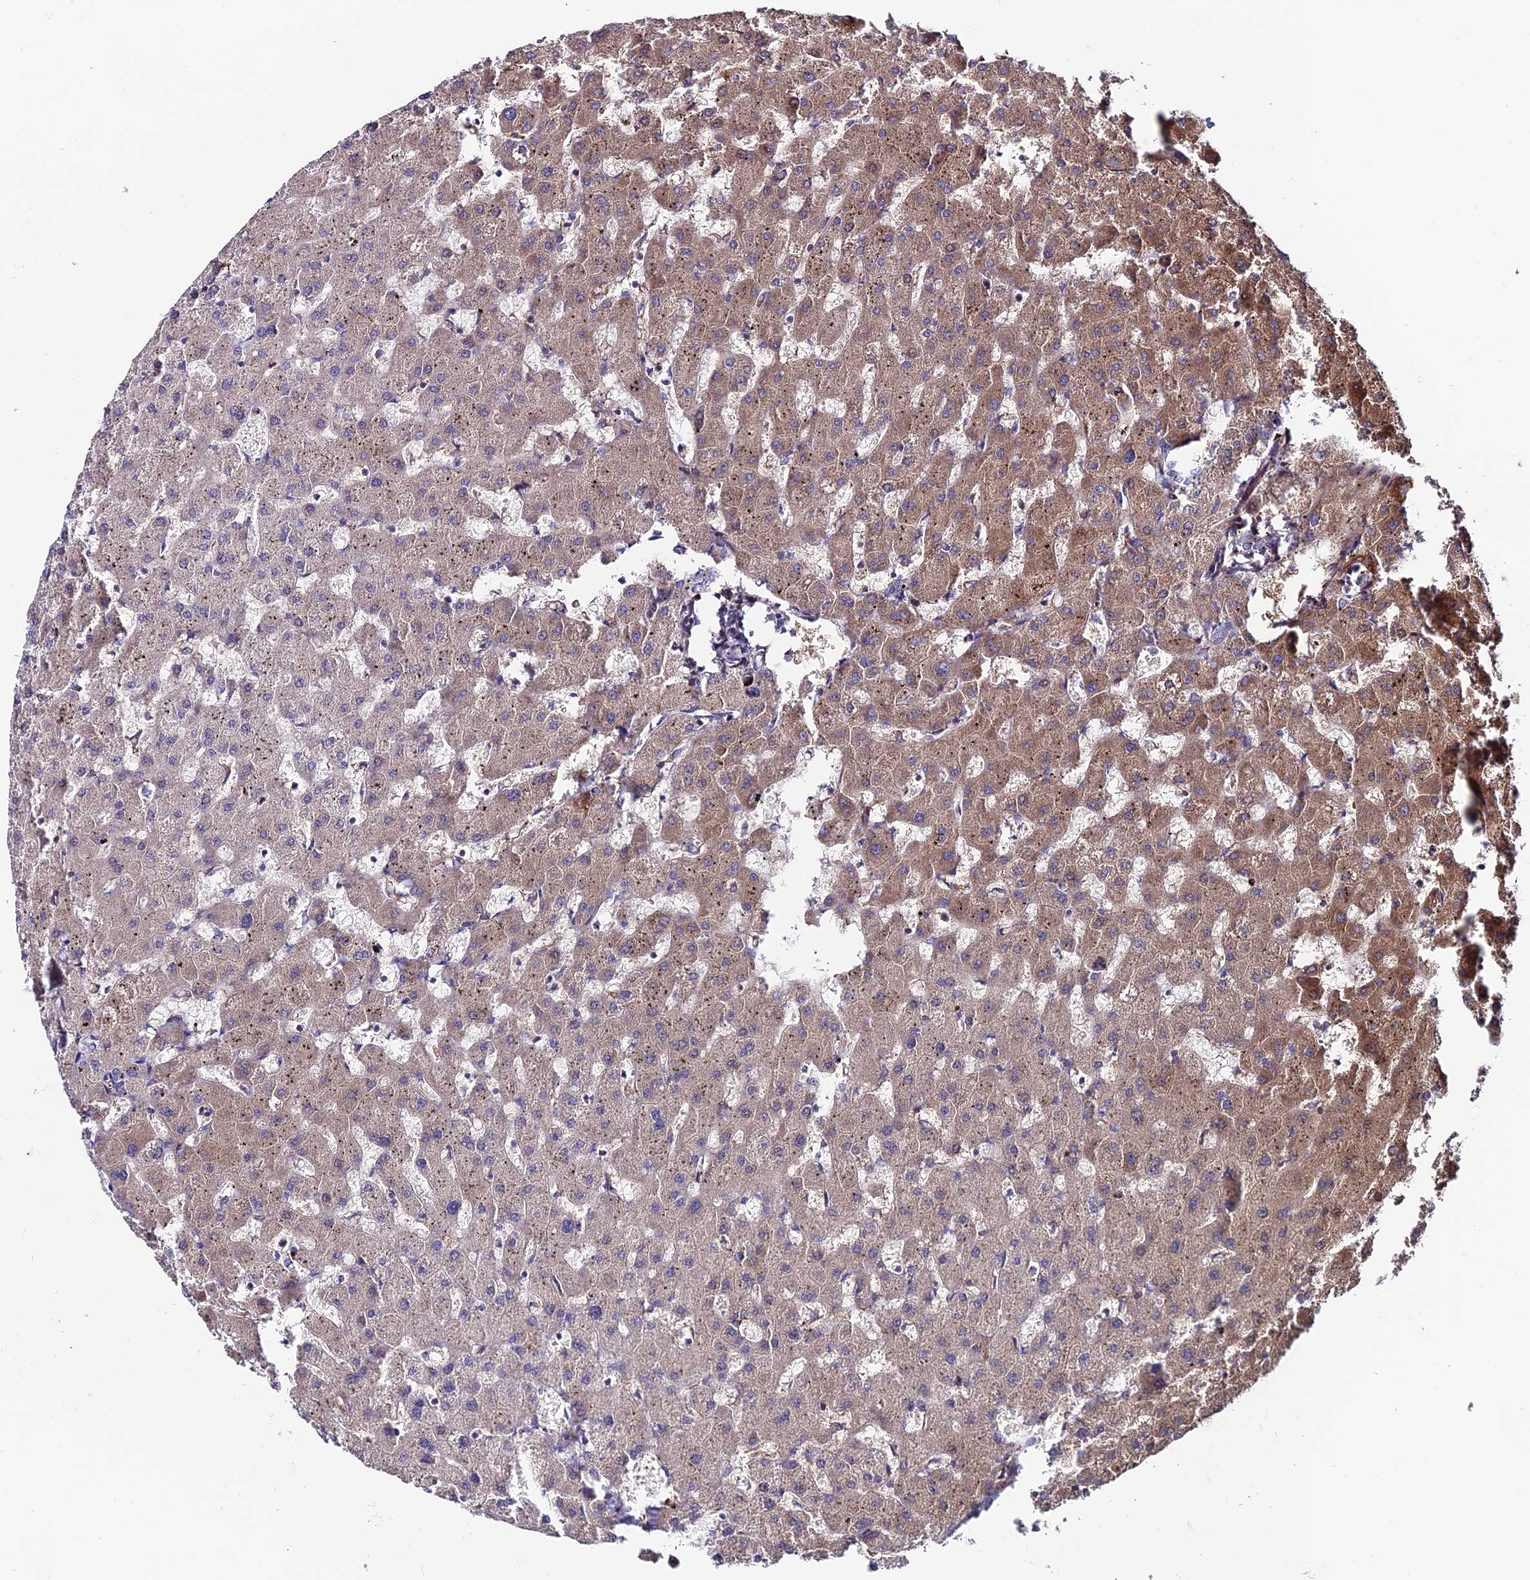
{"staining": {"intensity": "negative", "quantity": "none", "location": "none"}, "tissue": "liver", "cell_type": "Cholangiocytes", "image_type": "normal", "snomed": [{"axis": "morphology", "description": "Normal tissue, NOS"}, {"axis": "topography", "description": "Liver"}], "caption": "High magnification brightfield microscopy of normal liver stained with DAB (brown) and counterstained with hematoxylin (blue): cholangiocytes show no significant expression. The staining was performed using DAB (3,3'-diaminobenzidine) to visualize the protein expression in brown, while the nuclei were stained in blue with hematoxylin (Magnification: 20x).", "gene": "EIF3K", "patient": {"sex": "female", "age": 63}}